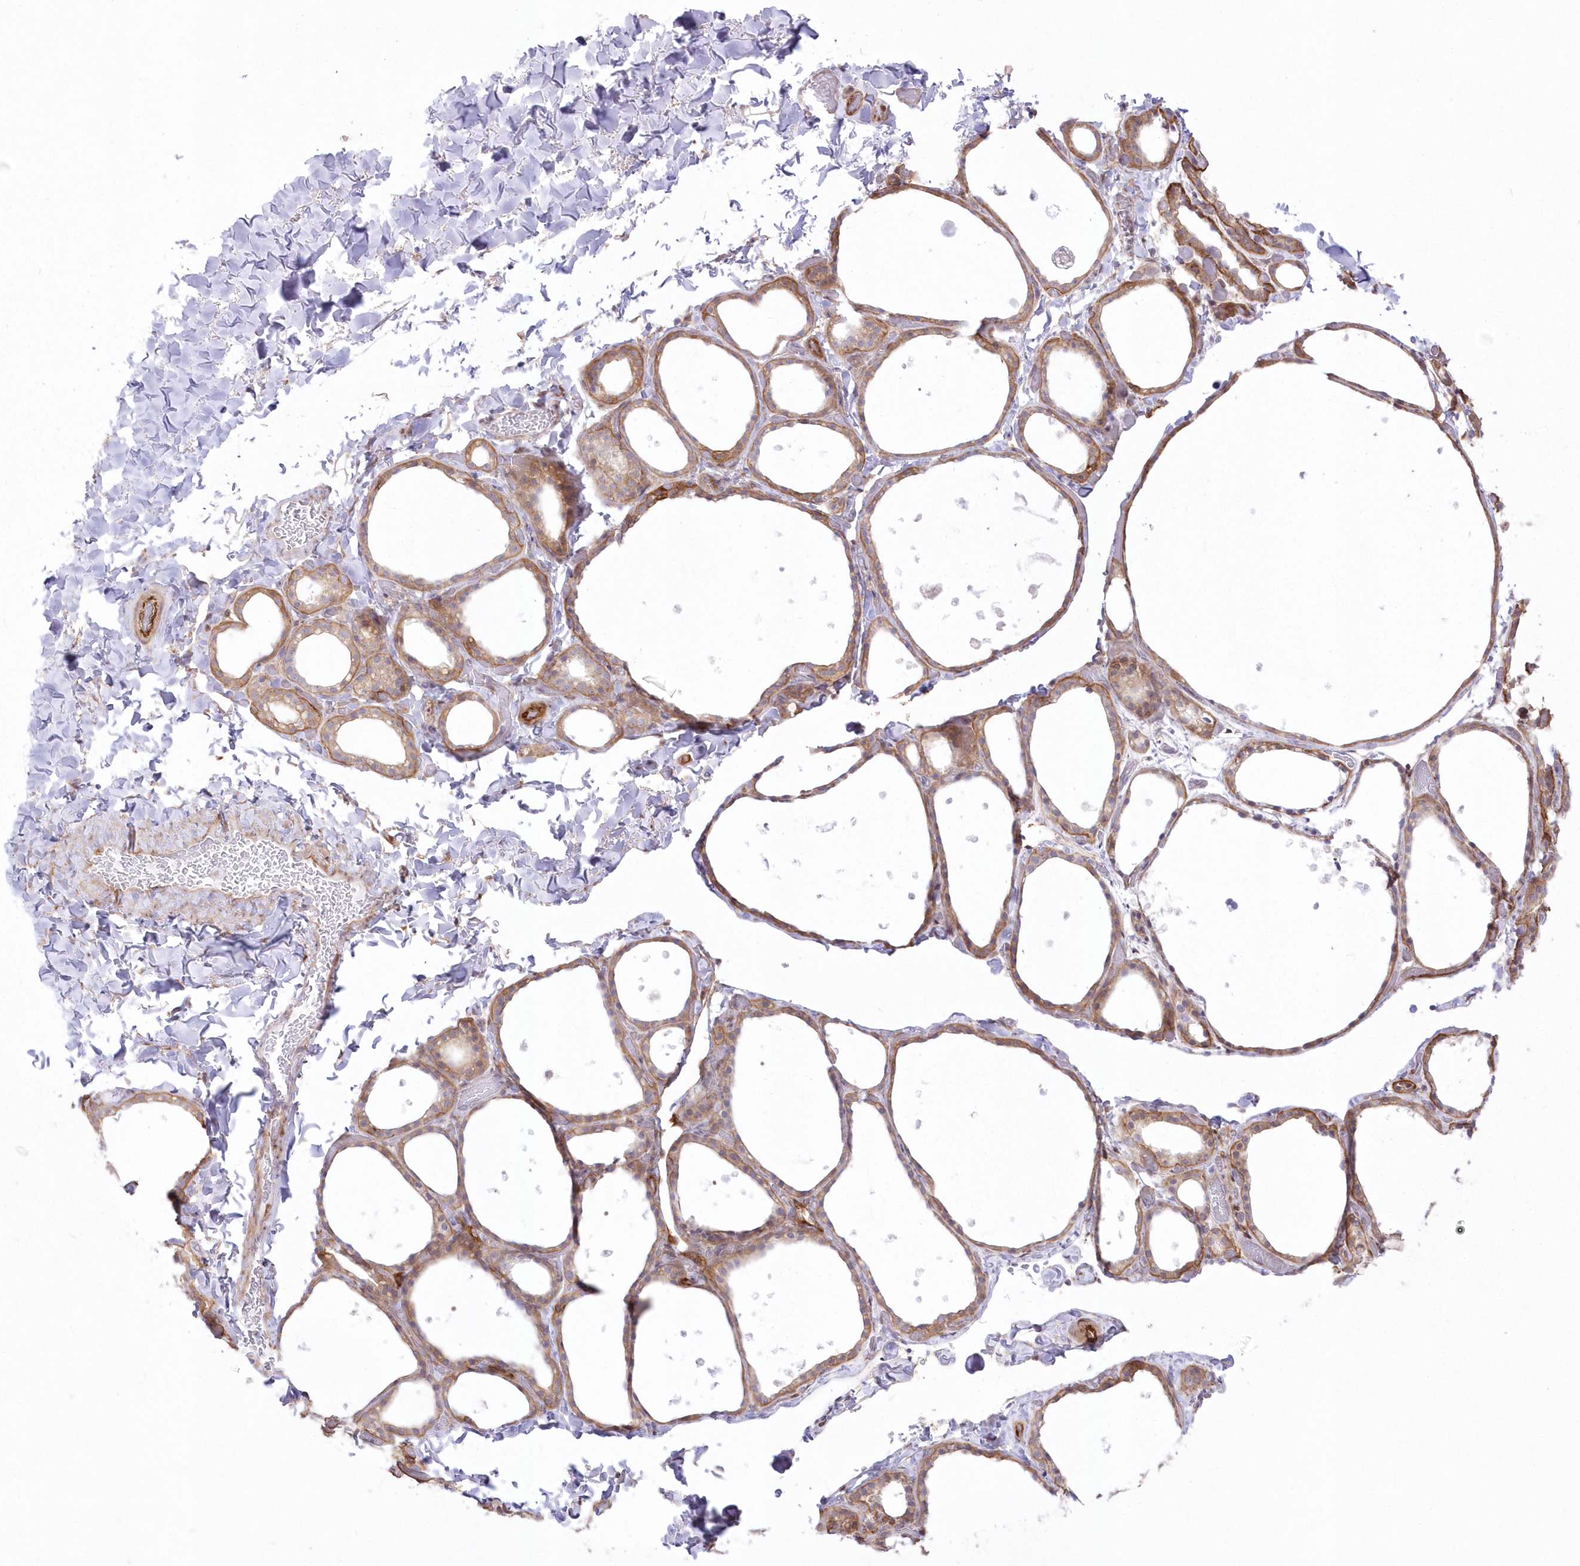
{"staining": {"intensity": "moderate", "quantity": ">75%", "location": "cytoplasmic/membranous"}, "tissue": "thyroid gland", "cell_type": "Glandular cells", "image_type": "normal", "snomed": [{"axis": "morphology", "description": "Normal tissue, NOS"}, {"axis": "topography", "description": "Thyroid gland"}], "caption": "Protein expression analysis of normal thyroid gland shows moderate cytoplasmic/membranous positivity in about >75% of glandular cells. (DAB (3,3'-diaminobenzidine) IHC, brown staining for protein, blue staining for nuclei).", "gene": "SH3PXD2B", "patient": {"sex": "female", "age": 44}}